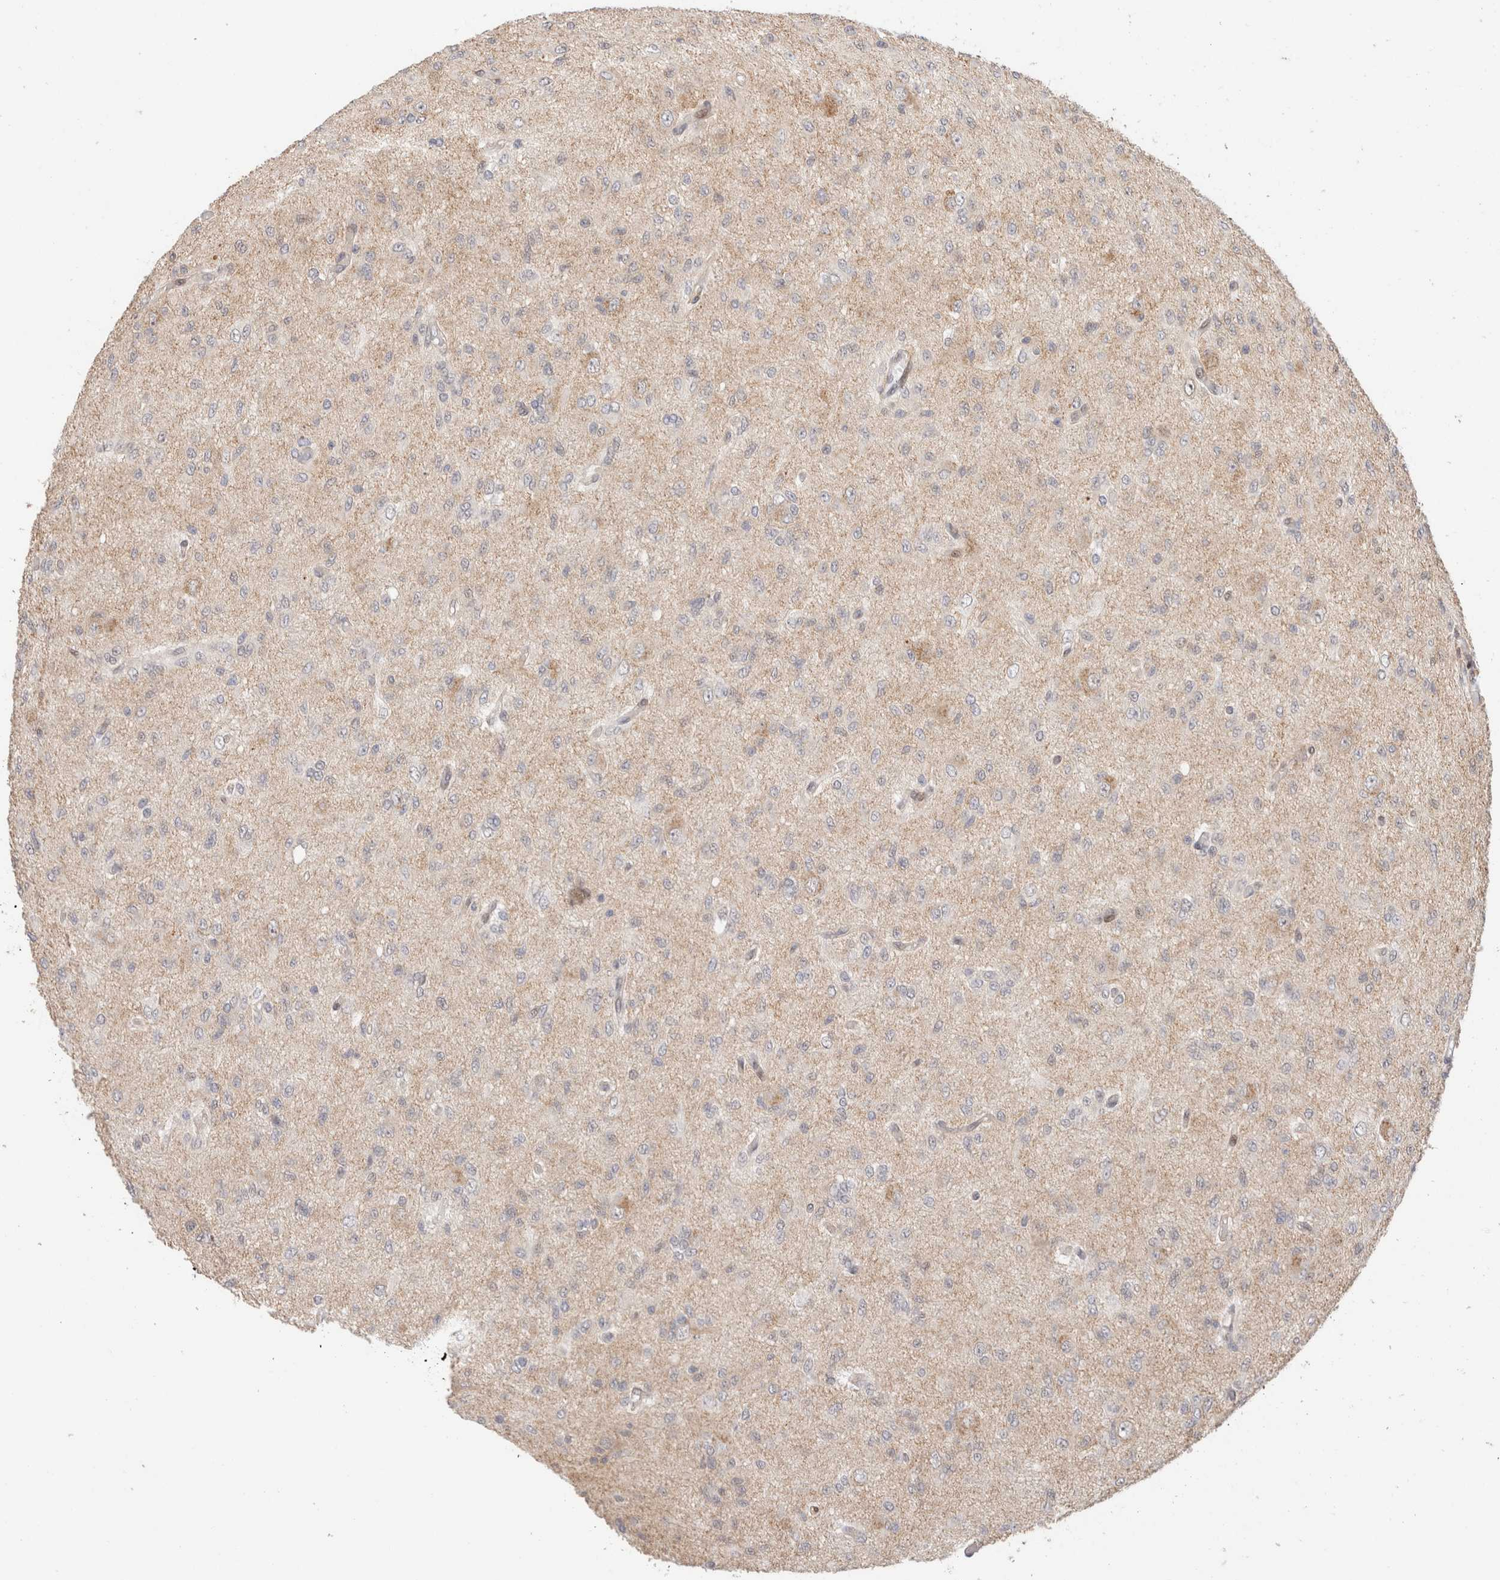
{"staining": {"intensity": "weak", "quantity": "25%-75%", "location": "nuclear"}, "tissue": "glioma", "cell_type": "Tumor cells", "image_type": "cancer", "snomed": [{"axis": "morphology", "description": "Glioma, malignant, High grade"}, {"axis": "topography", "description": "Brain"}], "caption": "A high-resolution image shows immunohistochemistry (IHC) staining of malignant glioma (high-grade), which reveals weak nuclear staining in approximately 25%-75% of tumor cells.", "gene": "ID3", "patient": {"sex": "female", "age": 59}}